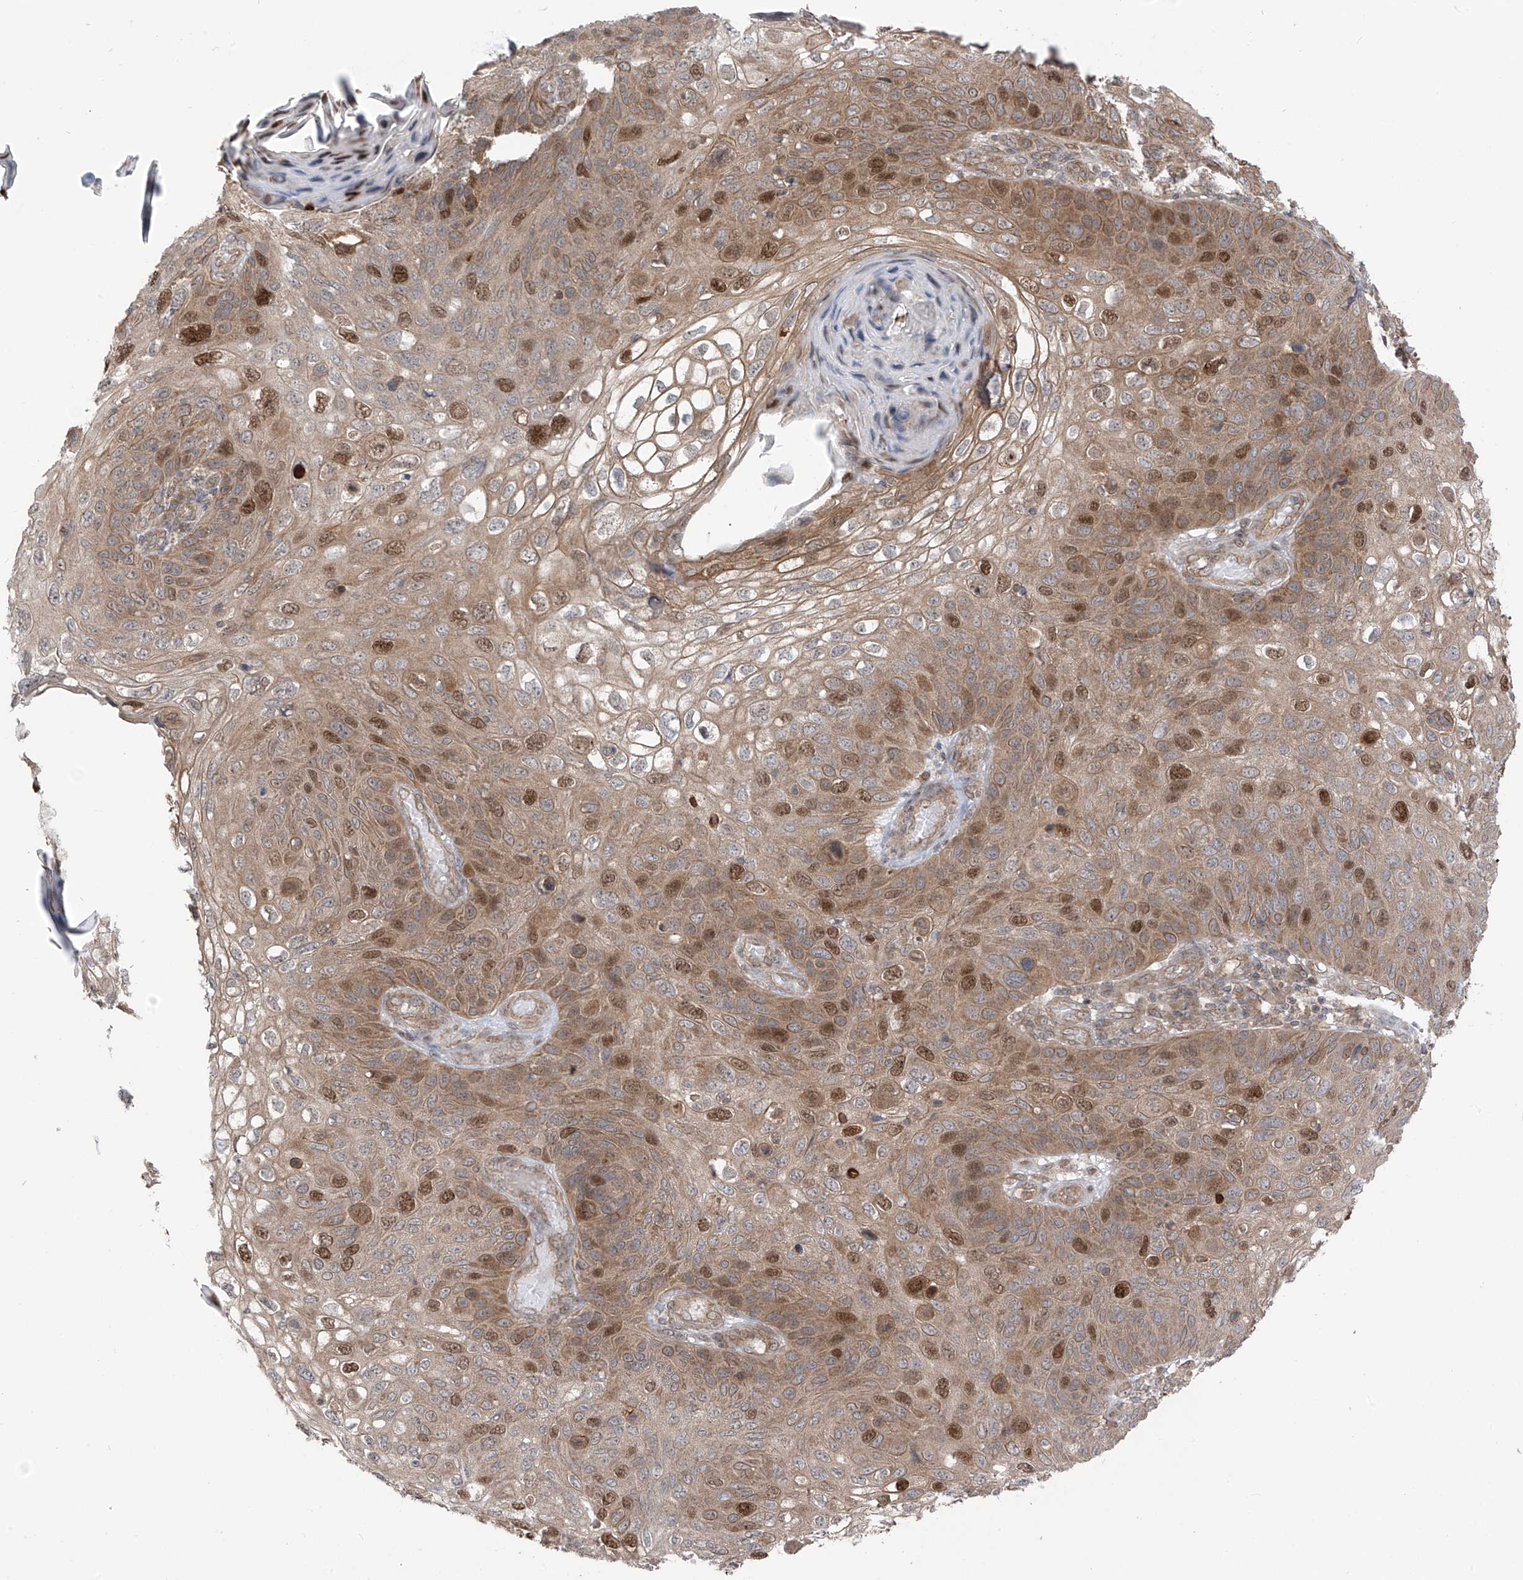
{"staining": {"intensity": "moderate", "quantity": ">75%", "location": "cytoplasmic/membranous,nuclear"}, "tissue": "skin cancer", "cell_type": "Tumor cells", "image_type": "cancer", "snomed": [{"axis": "morphology", "description": "Squamous cell carcinoma, NOS"}, {"axis": "topography", "description": "Skin"}], "caption": "Skin cancer (squamous cell carcinoma) stained with a protein marker reveals moderate staining in tumor cells.", "gene": "PDE11A", "patient": {"sex": "female", "age": 90}}